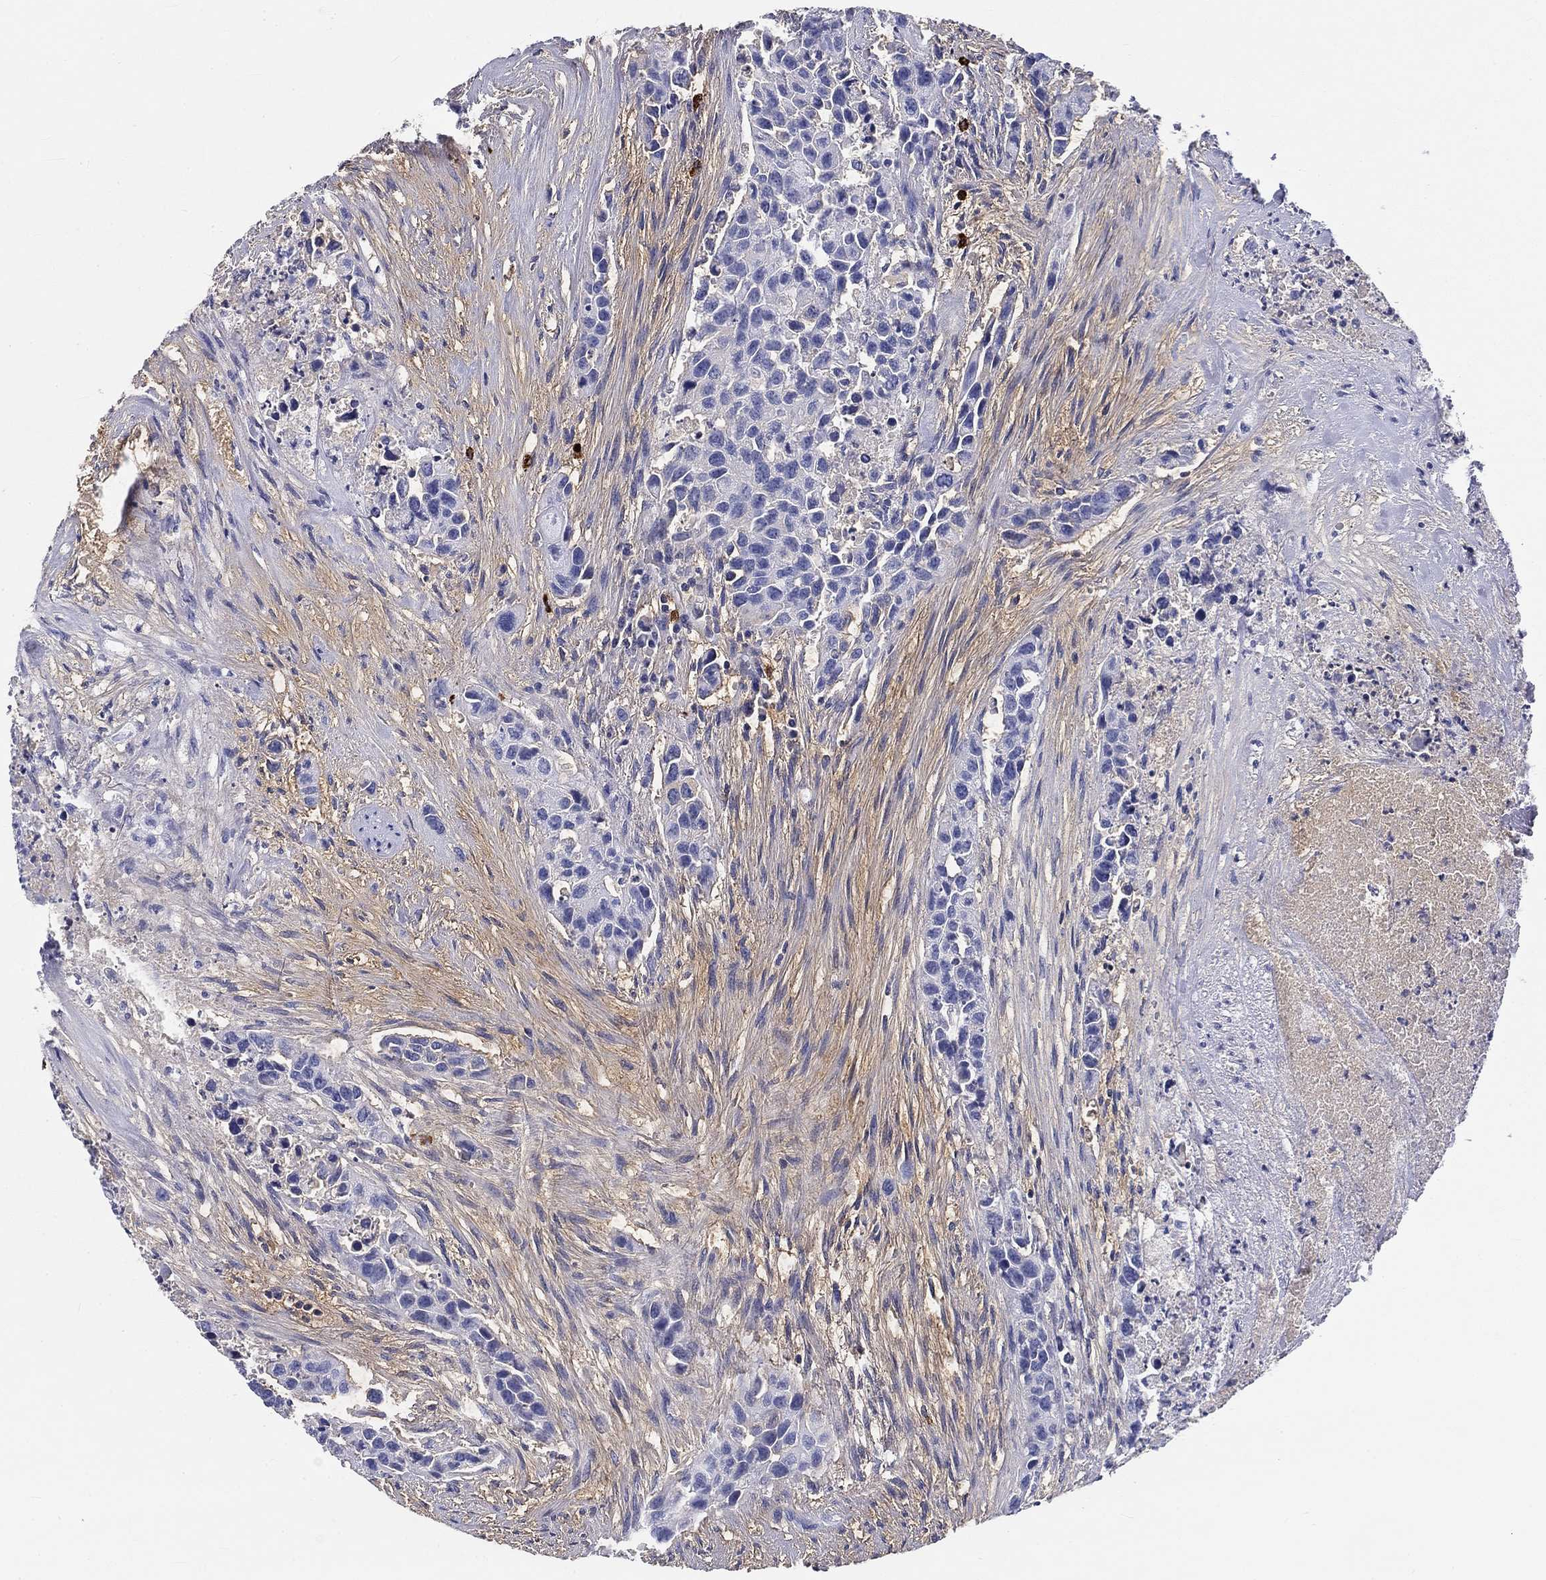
{"staining": {"intensity": "negative", "quantity": "none", "location": "none"}, "tissue": "urothelial cancer", "cell_type": "Tumor cells", "image_type": "cancer", "snomed": [{"axis": "morphology", "description": "Urothelial carcinoma, High grade"}, {"axis": "topography", "description": "Urinary bladder"}], "caption": "Immunohistochemistry of urothelial cancer reveals no staining in tumor cells. (Stains: DAB immunohistochemistry (IHC) with hematoxylin counter stain, Microscopy: brightfield microscopy at high magnification).", "gene": "CD40LG", "patient": {"sex": "female", "age": 73}}